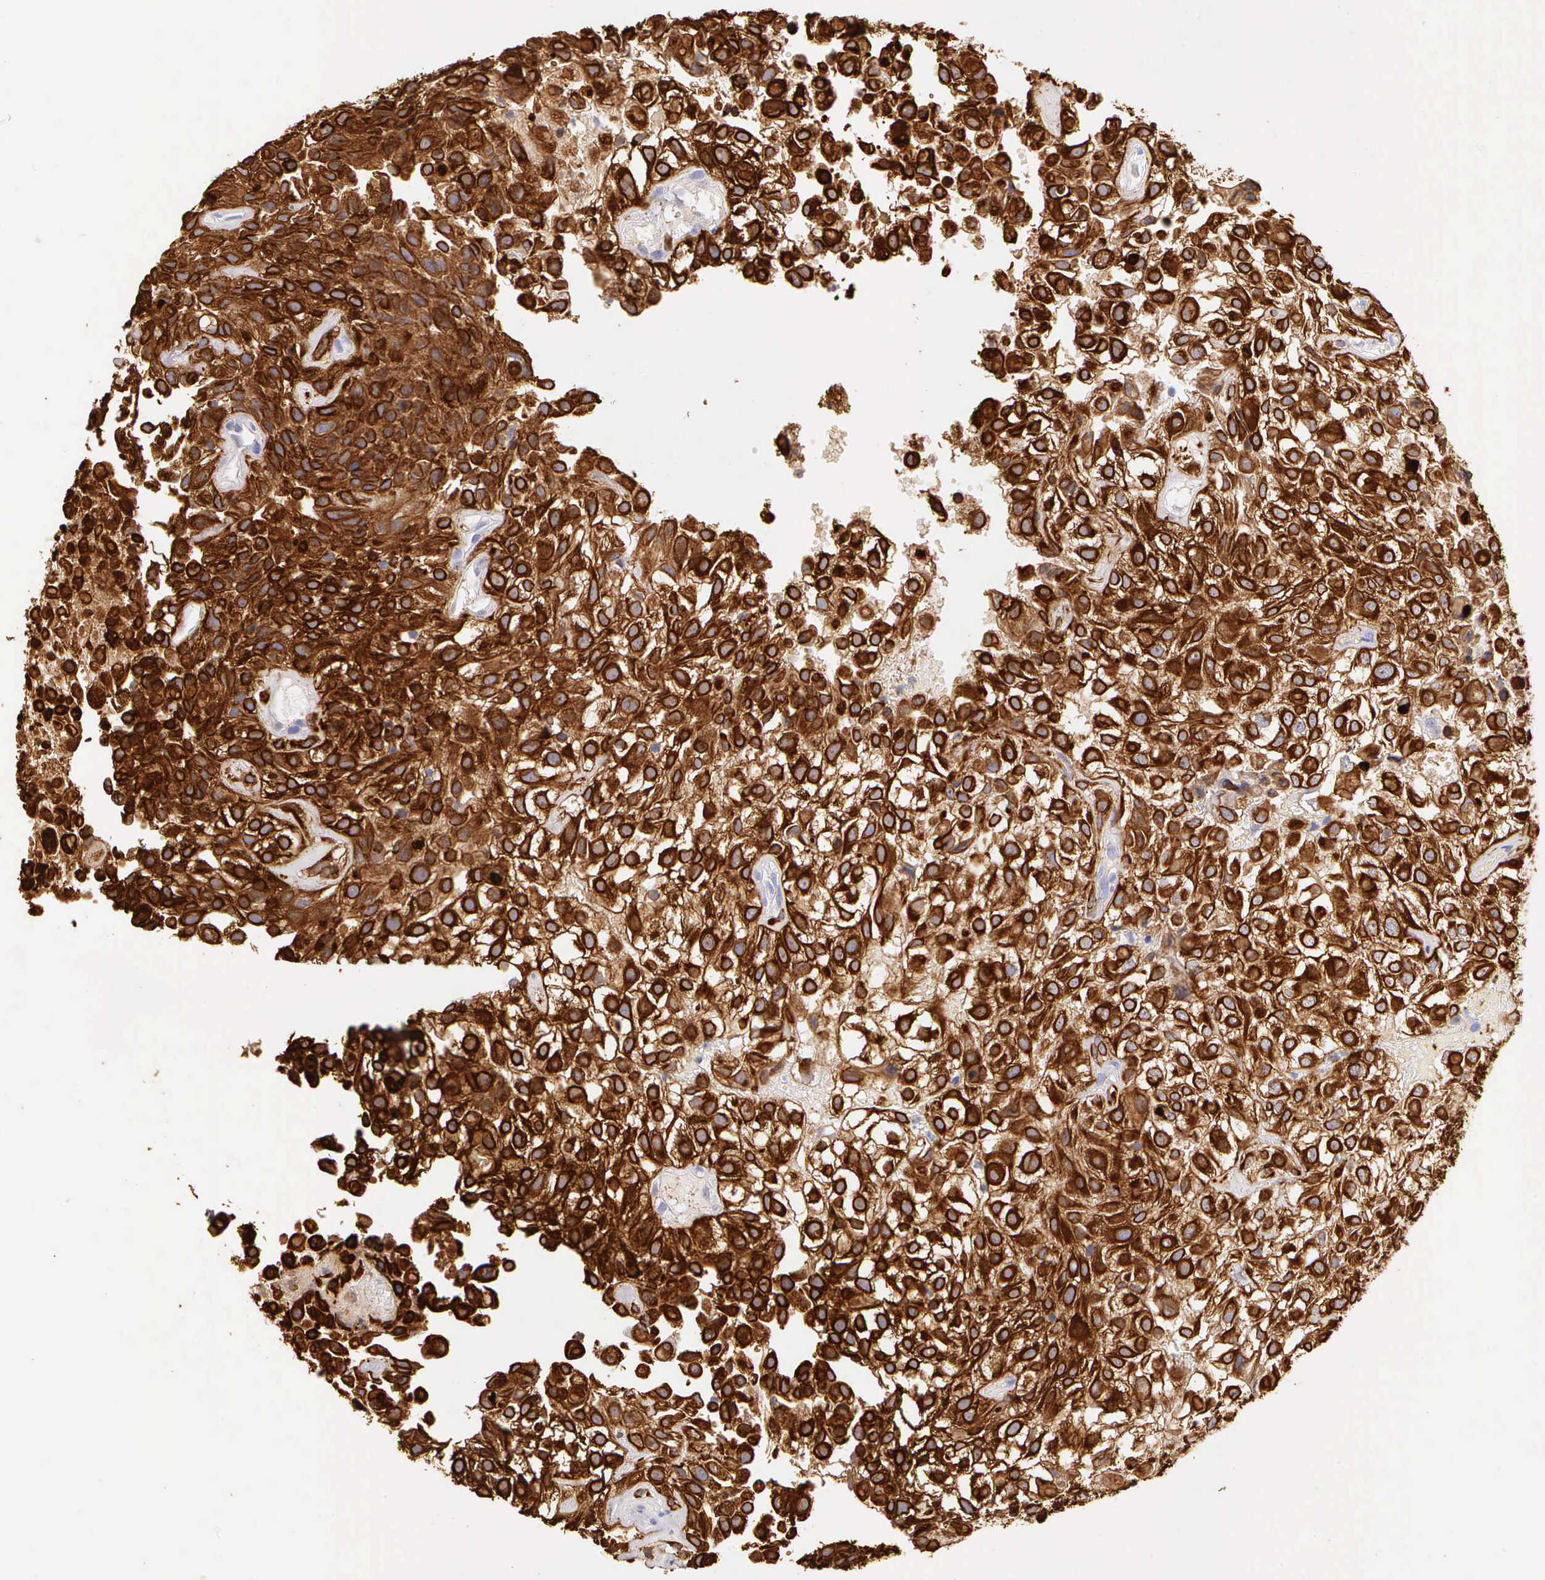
{"staining": {"intensity": "strong", "quantity": ">75%", "location": "cytoplasmic/membranous"}, "tissue": "urothelial cancer", "cell_type": "Tumor cells", "image_type": "cancer", "snomed": [{"axis": "morphology", "description": "Urothelial carcinoma, High grade"}, {"axis": "topography", "description": "Urinary bladder"}], "caption": "Urothelial cancer stained with DAB (3,3'-diaminobenzidine) immunohistochemistry exhibits high levels of strong cytoplasmic/membranous expression in about >75% of tumor cells.", "gene": "KRT17", "patient": {"sex": "male", "age": 56}}